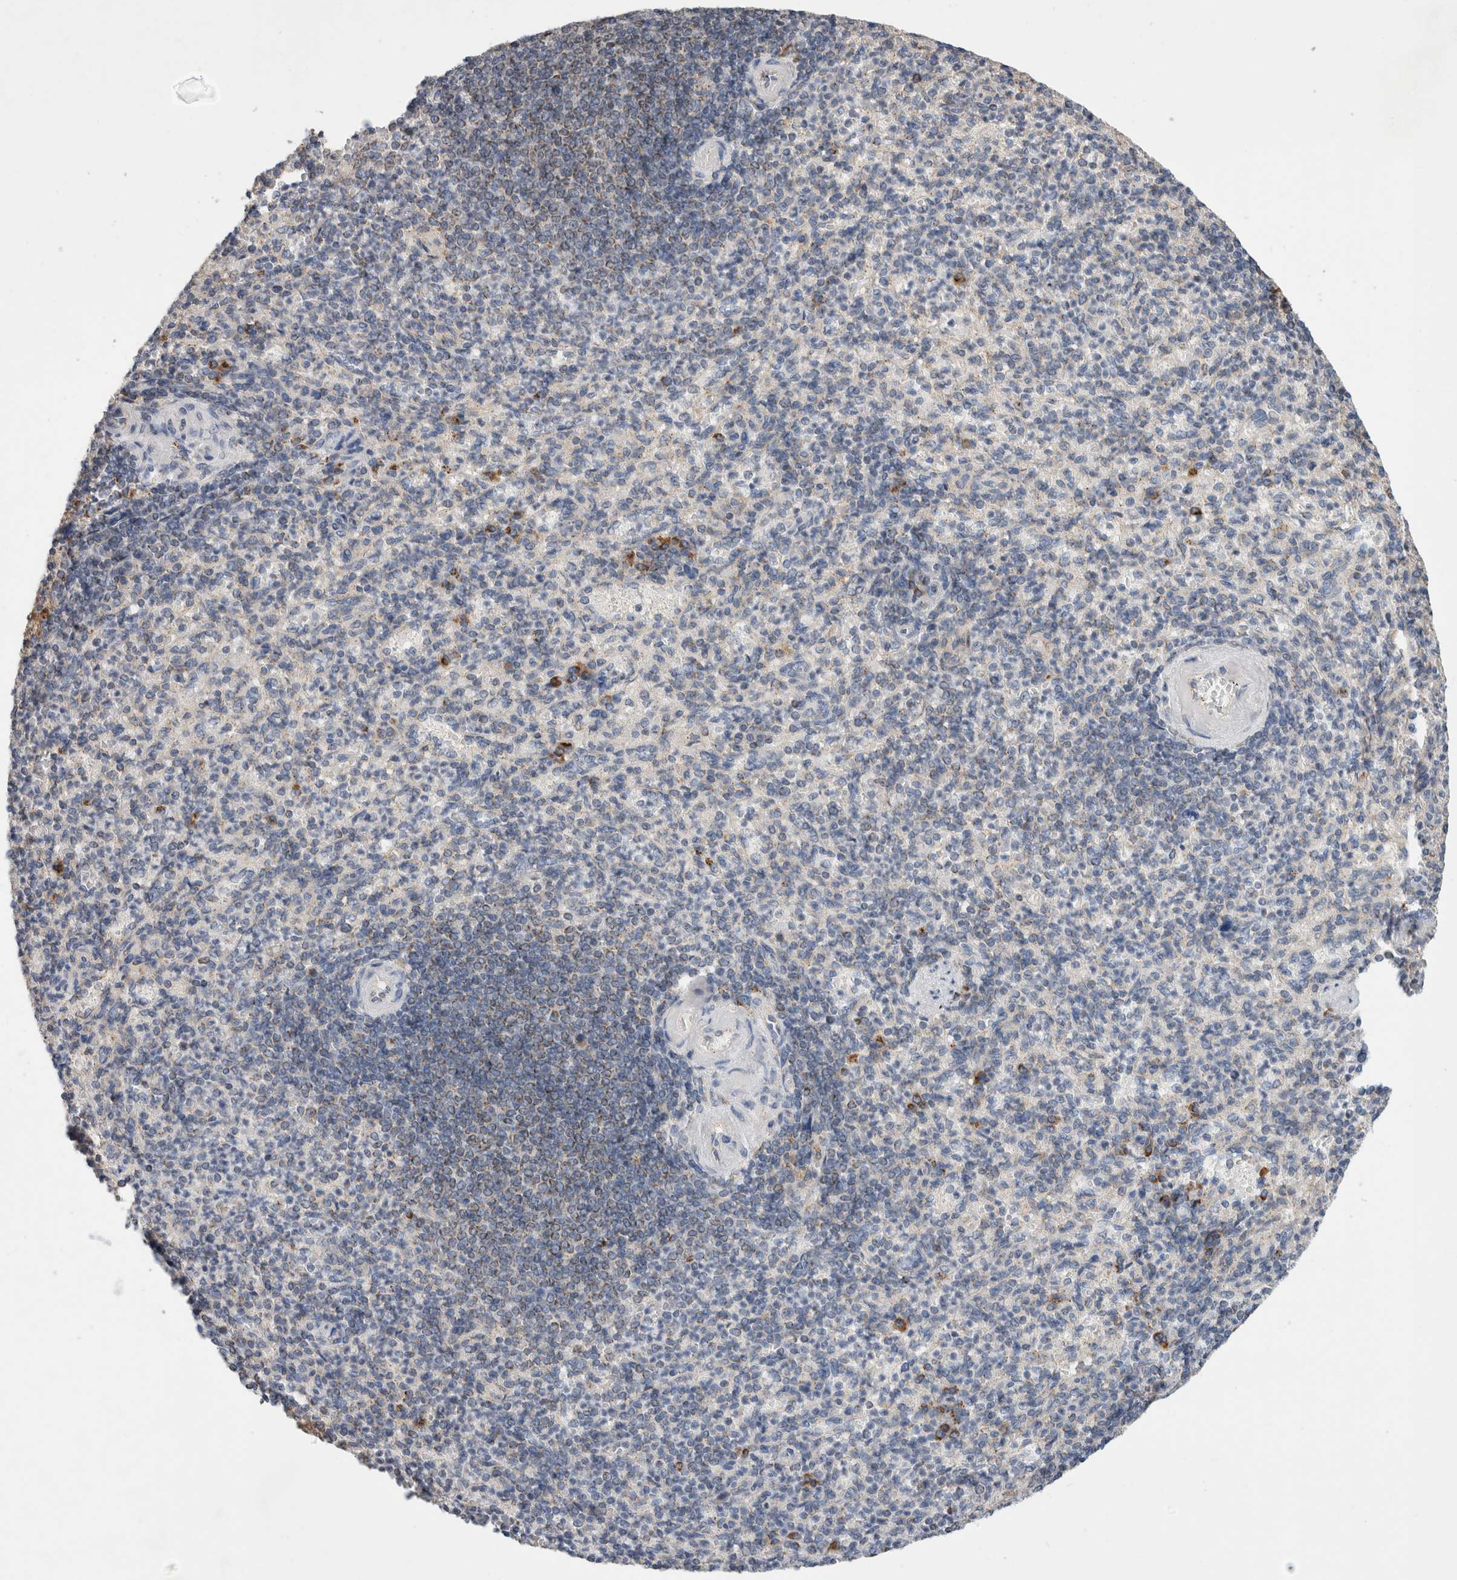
{"staining": {"intensity": "negative", "quantity": "none", "location": "none"}, "tissue": "spleen", "cell_type": "Cells in red pulp", "image_type": "normal", "snomed": [{"axis": "morphology", "description": "Normal tissue, NOS"}, {"axis": "topography", "description": "Spleen"}], "caption": "Cells in red pulp show no significant protein staining in unremarkable spleen. (DAB (3,3'-diaminobenzidine) IHC, high magnification).", "gene": "IARS2", "patient": {"sex": "female", "age": 74}}